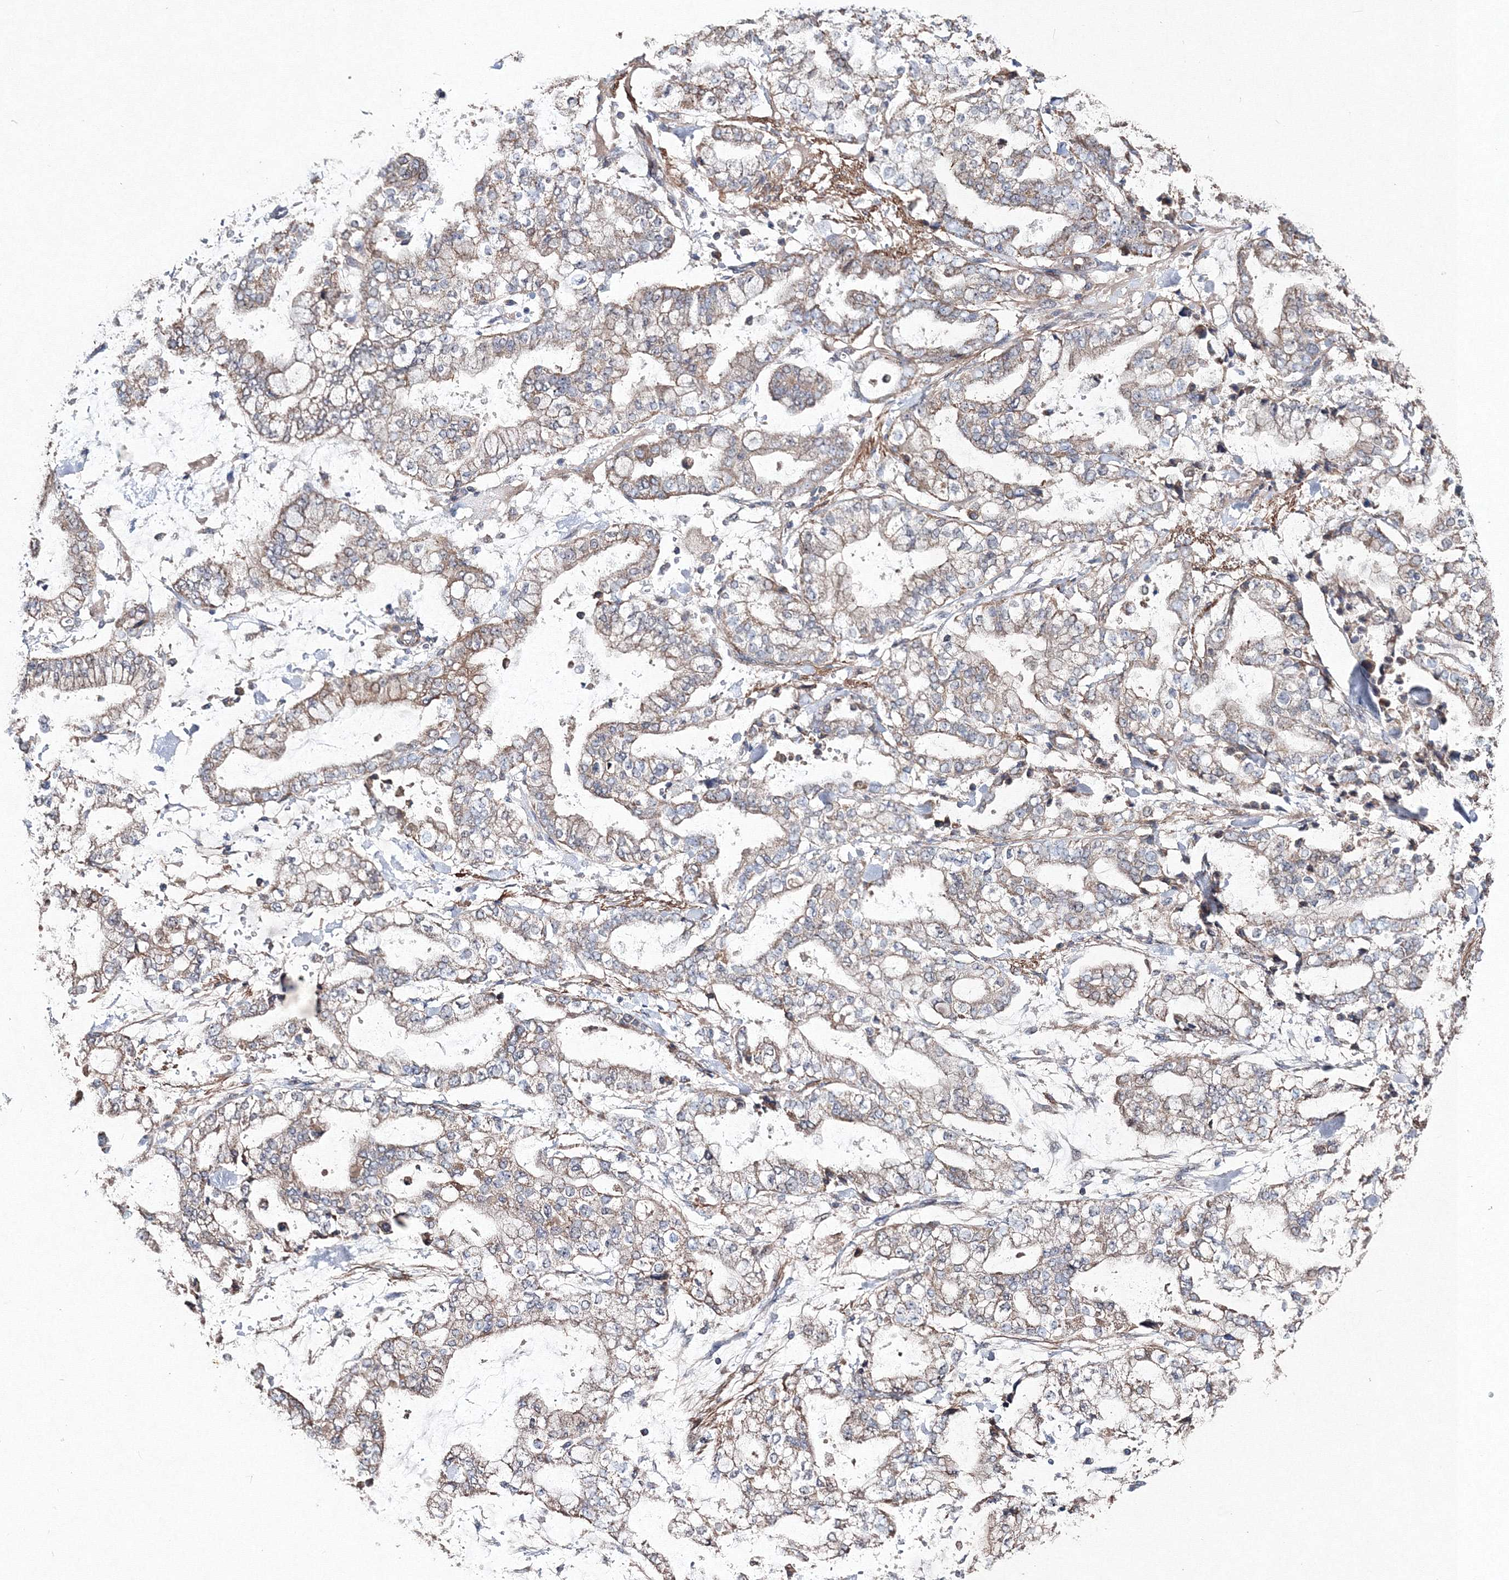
{"staining": {"intensity": "weak", "quantity": "25%-75%", "location": "cytoplasmic/membranous"}, "tissue": "stomach cancer", "cell_type": "Tumor cells", "image_type": "cancer", "snomed": [{"axis": "morphology", "description": "Normal tissue, NOS"}, {"axis": "morphology", "description": "Adenocarcinoma, NOS"}, {"axis": "topography", "description": "Stomach, upper"}, {"axis": "topography", "description": "Stomach"}], "caption": "Protein expression analysis of human stomach cancer (adenocarcinoma) reveals weak cytoplasmic/membranous positivity in about 25%-75% of tumor cells.", "gene": "PPP2R2B", "patient": {"sex": "male", "age": 76}}